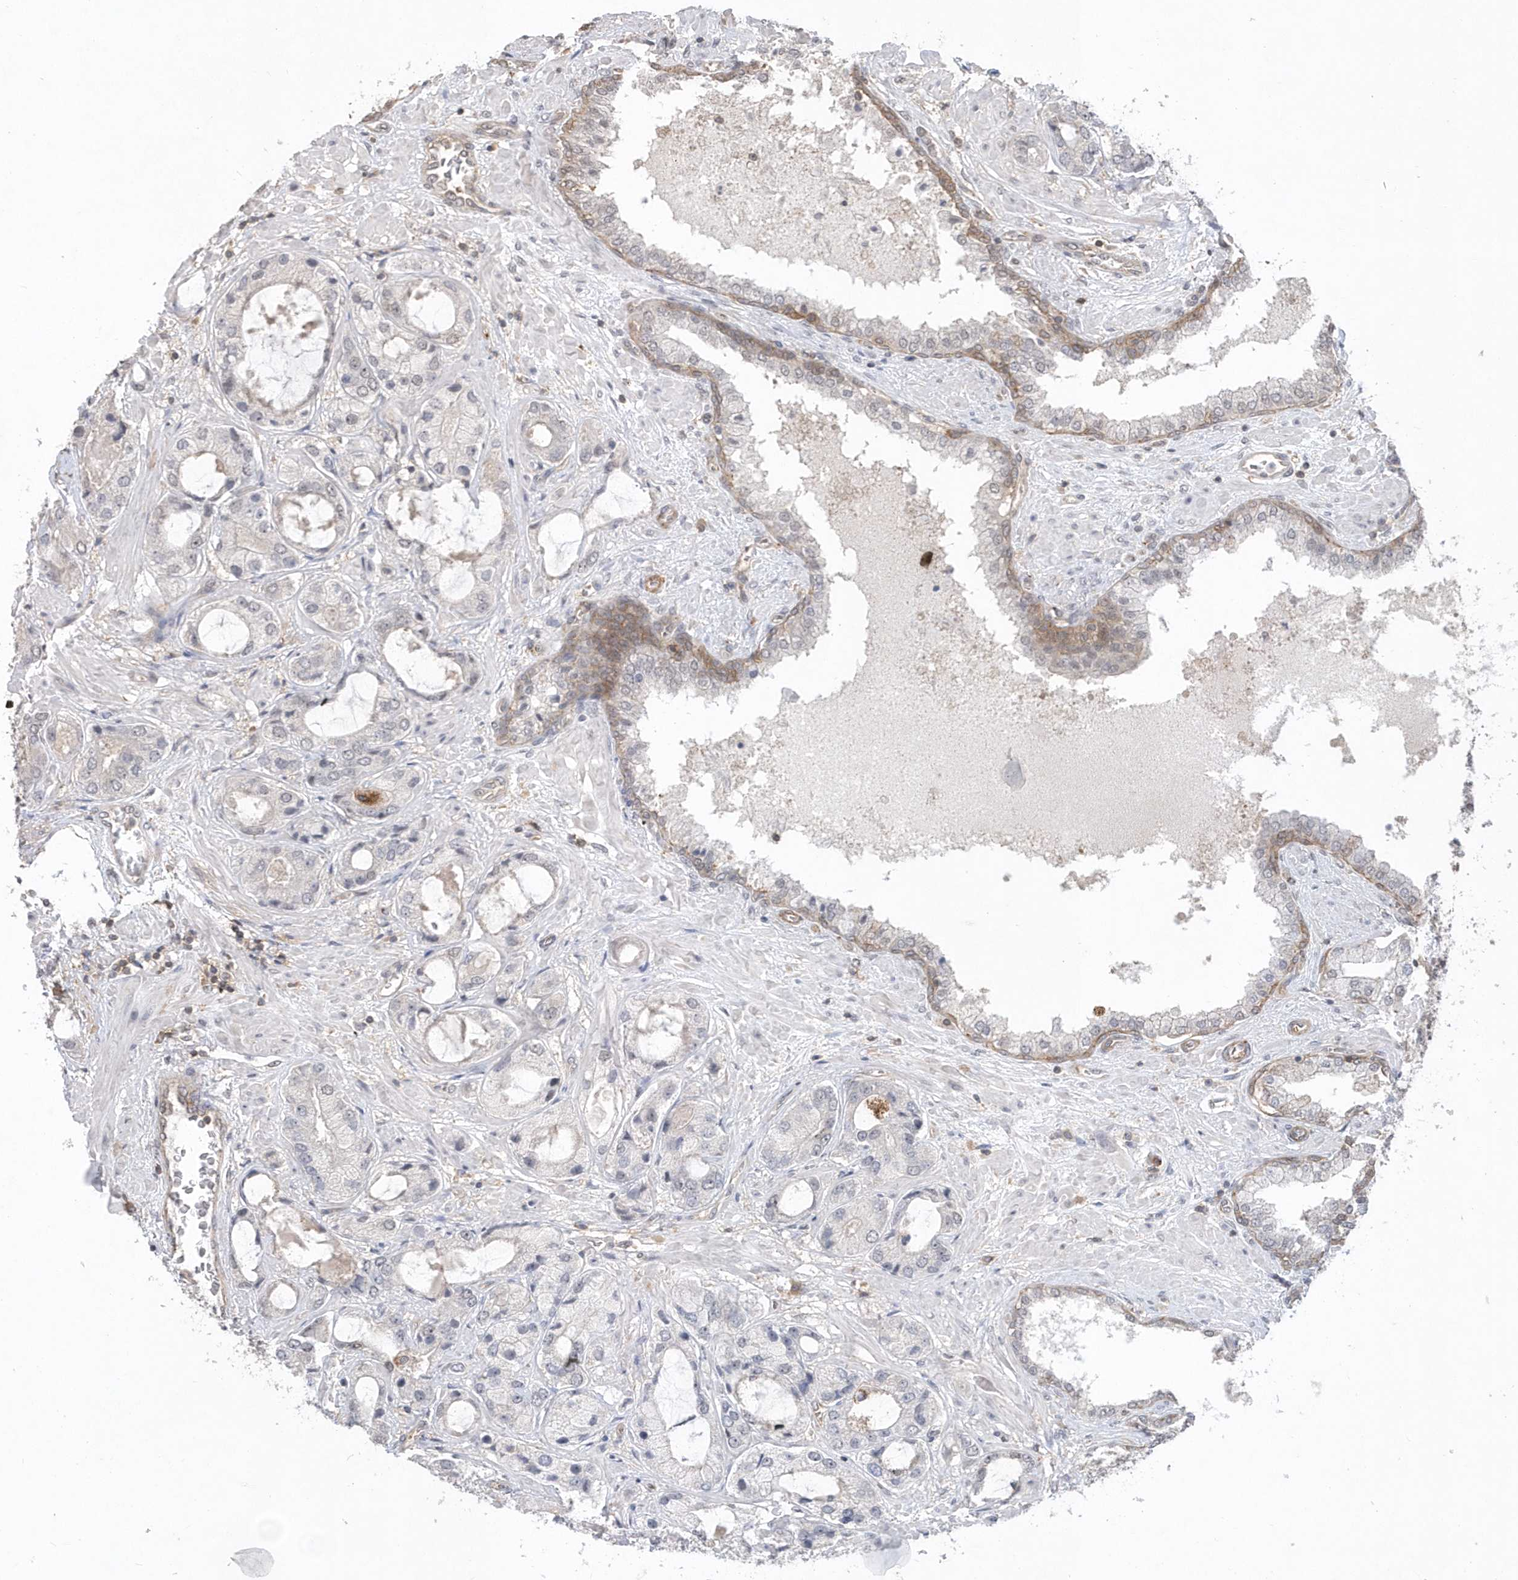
{"staining": {"intensity": "moderate", "quantity": "<25%", "location": "cytoplasmic/membranous"}, "tissue": "prostate cancer", "cell_type": "Tumor cells", "image_type": "cancer", "snomed": [{"axis": "morphology", "description": "Normal tissue, NOS"}, {"axis": "morphology", "description": "Adenocarcinoma, High grade"}, {"axis": "topography", "description": "Prostate"}, {"axis": "topography", "description": "Peripheral nerve tissue"}], "caption": "There is low levels of moderate cytoplasmic/membranous staining in tumor cells of prostate cancer (high-grade adenocarcinoma), as demonstrated by immunohistochemical staining (brown color).", "gene": "CRIP3", "patient": {"sex": "male", "age": 59}}